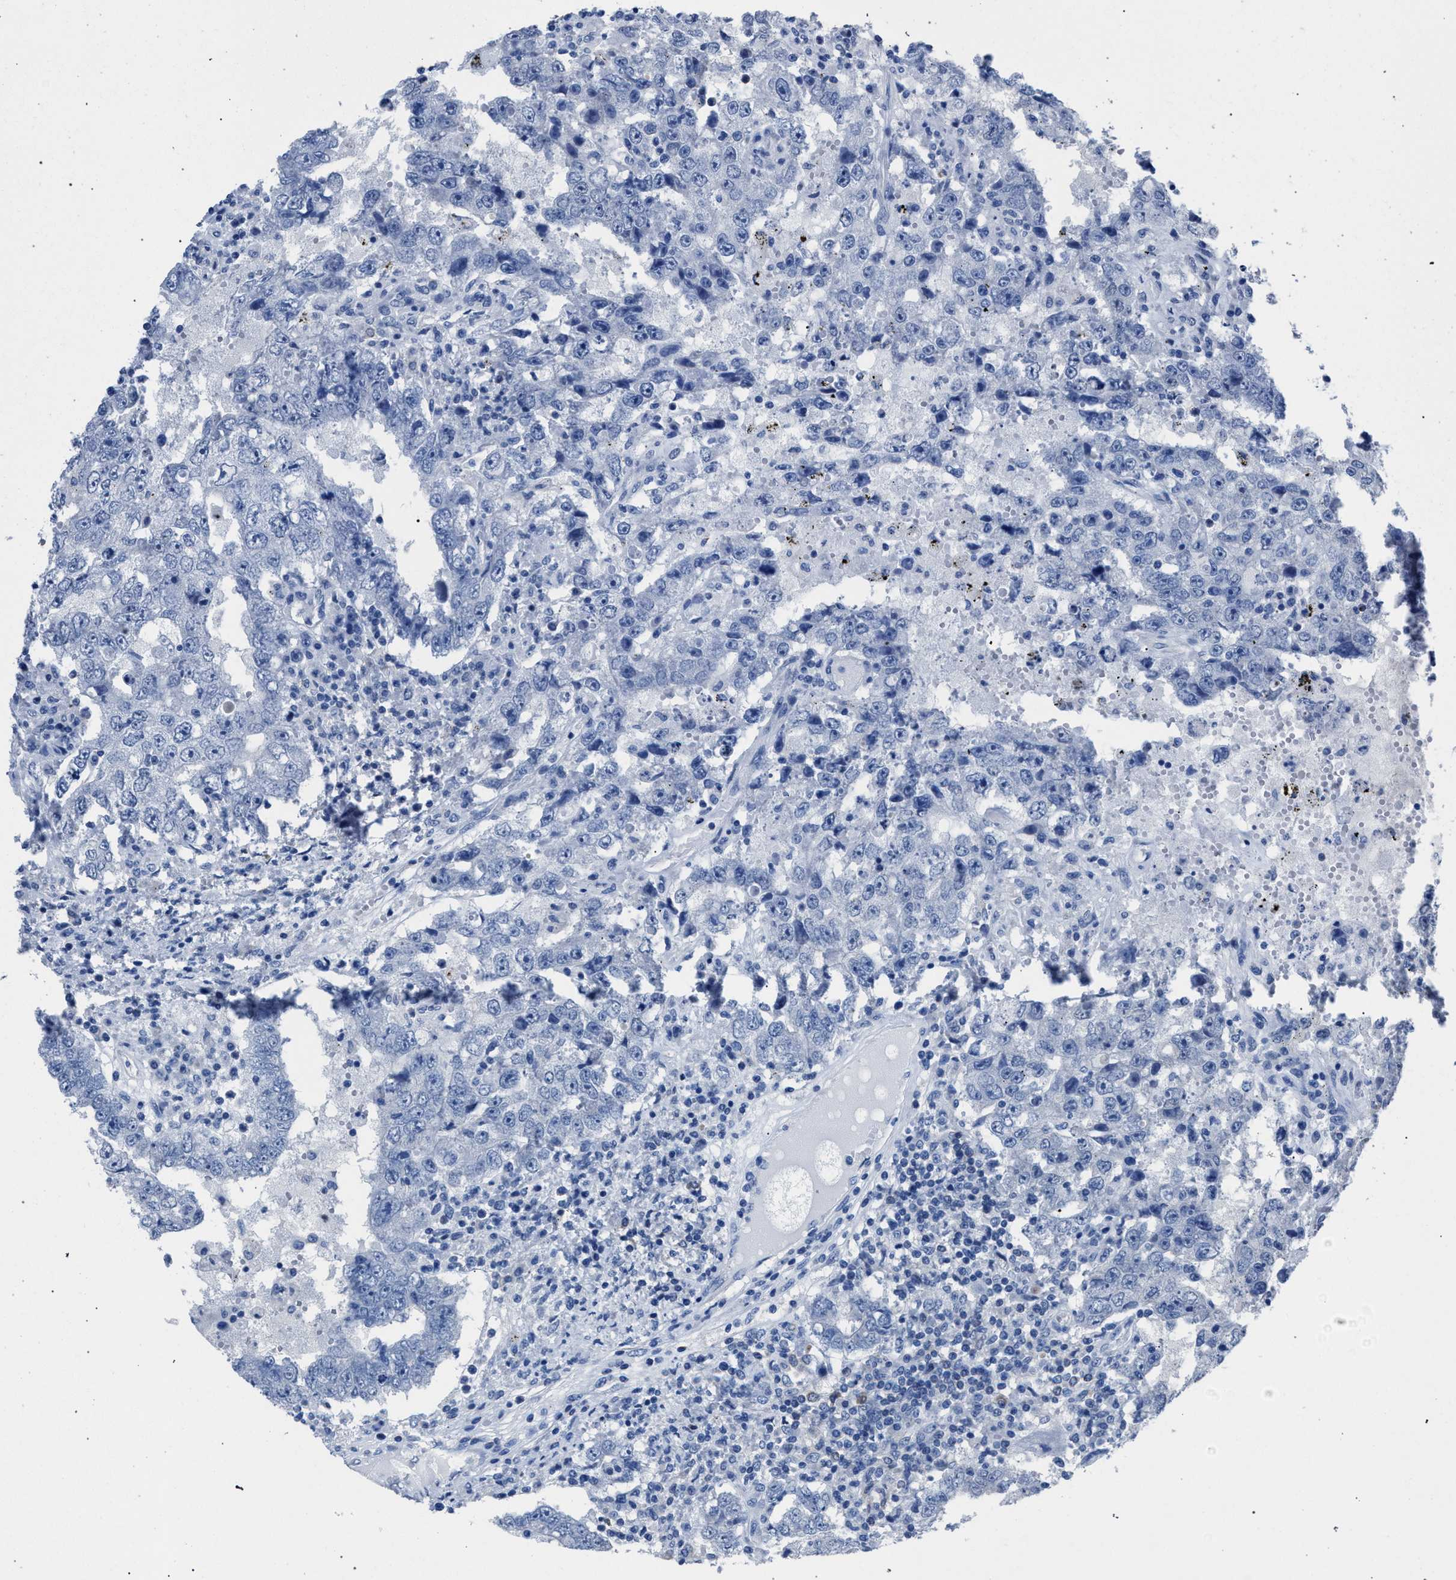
{"staining": {"intensity": "negative", "quantity": "none", "location": "none"}, "tissue": "testis cancer", "cell_type": "Tumor cells", "image_type": "cancer", "snomed": [{"axis": "morphology", "description": "Carcinoma, Embryonal, NOS"}, {"axis": "topography", "description": "Testis"}], "caption": "Image shows no significant protein positivity in tumor cells of embryonal carcinoma (testis).", "gene": "CRYZ", "patient": {"sex": "male", "age": 26}}